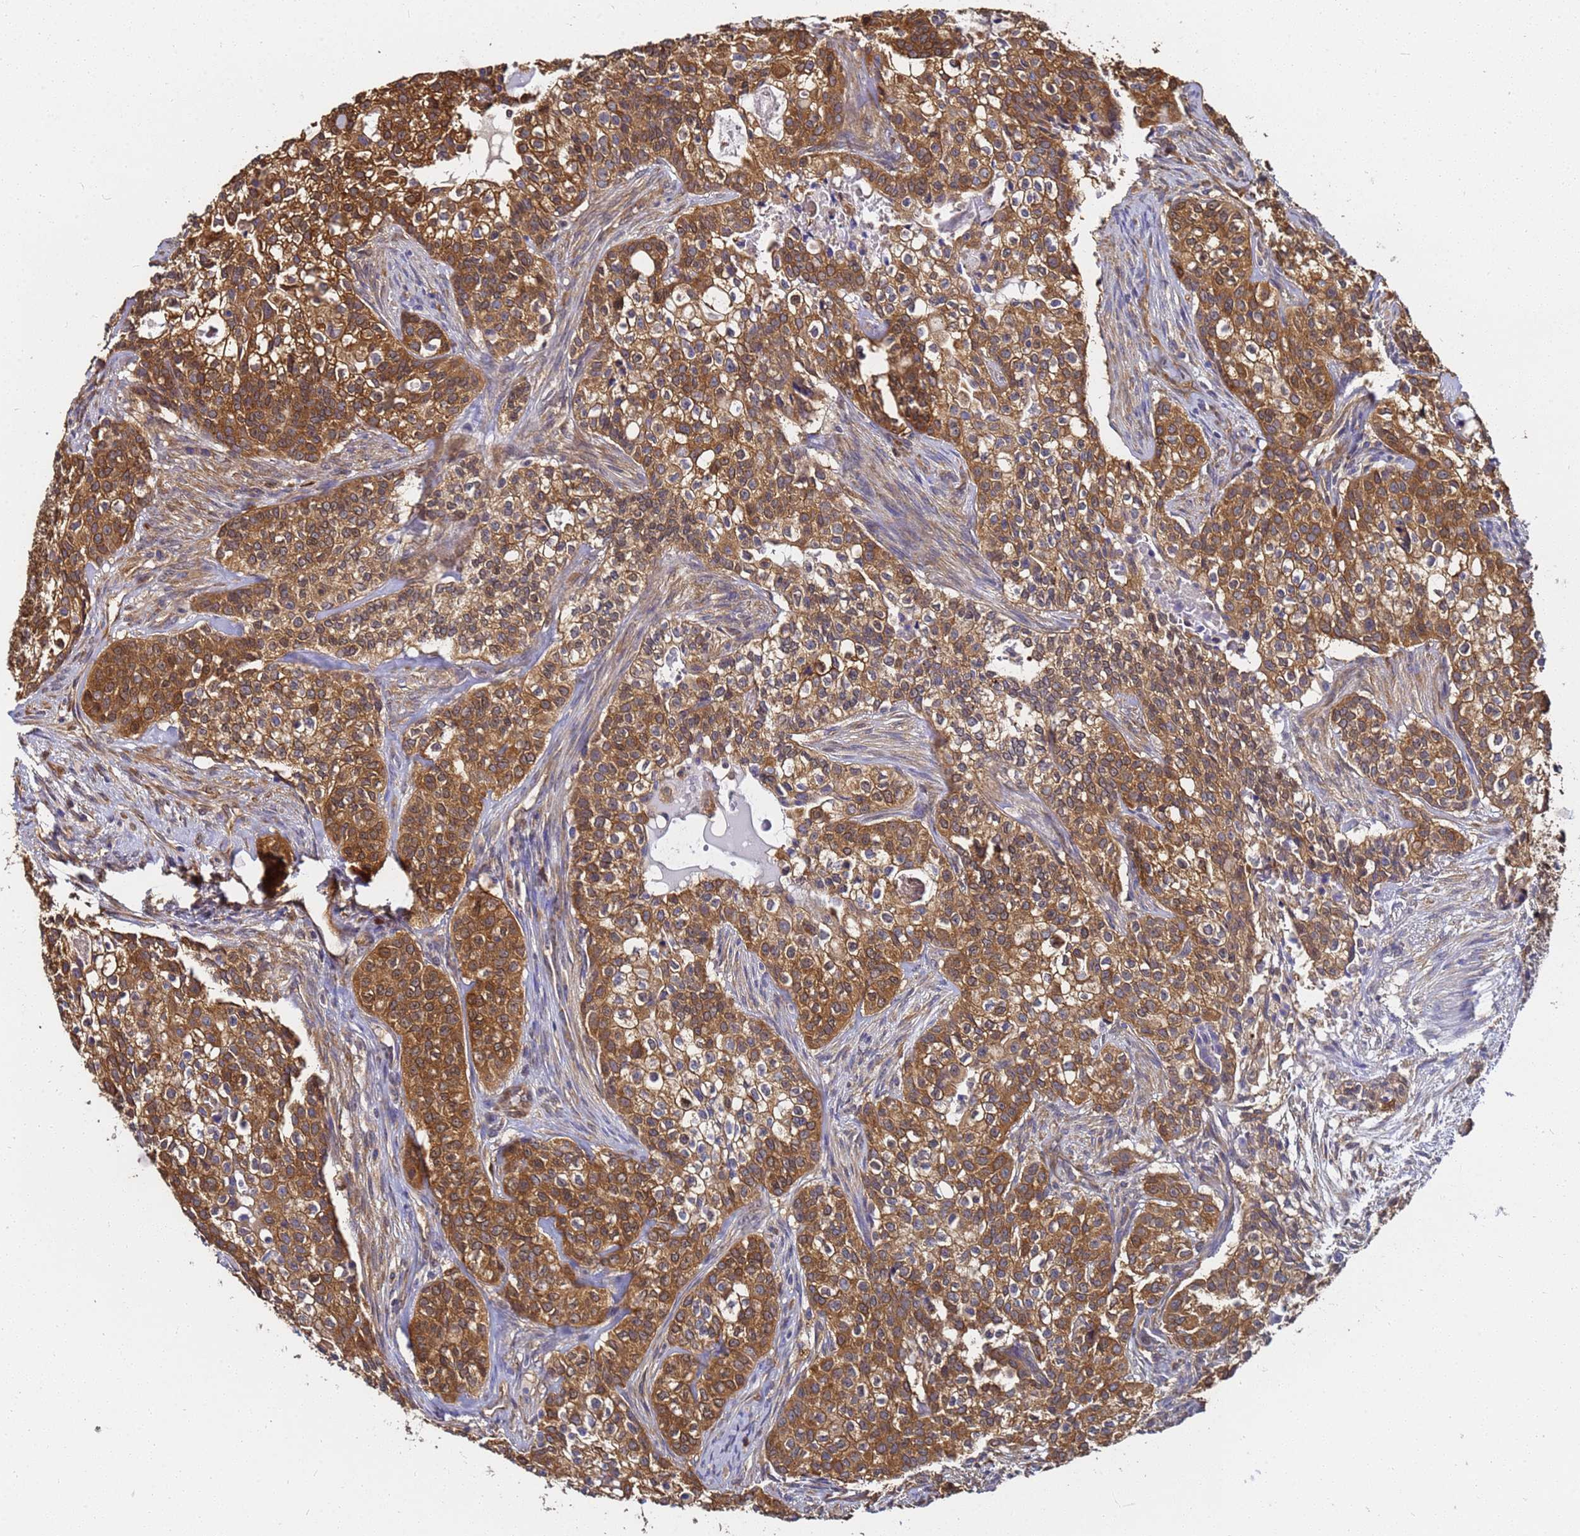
{"staining": {"intensity": "moderate", "quantity": ">75%", "location": "cytoplasmic/membranous"}, "tissue": "head and neck cancer", "cell_type": "Tumor cells", "image_type": "cancer", "snomed": [{"axis": "morphology", "description": "Adenocarcinoma, NOS"}, {"axis": "topography", "description": "Head-Neck"}], "caption": "An image of human head and neck cancer stained for a protein exhibits moderate cytoplasmic/membranous brown staining in tumor cells. (Stains: DAB (3,3'-diaminobenzidine) in brown, nuclei in blue, Microscopy: brightfield microscopy at high magnification).", "gene": "NME1-NME2", "patient": {"sex": "male", "age": 81}}